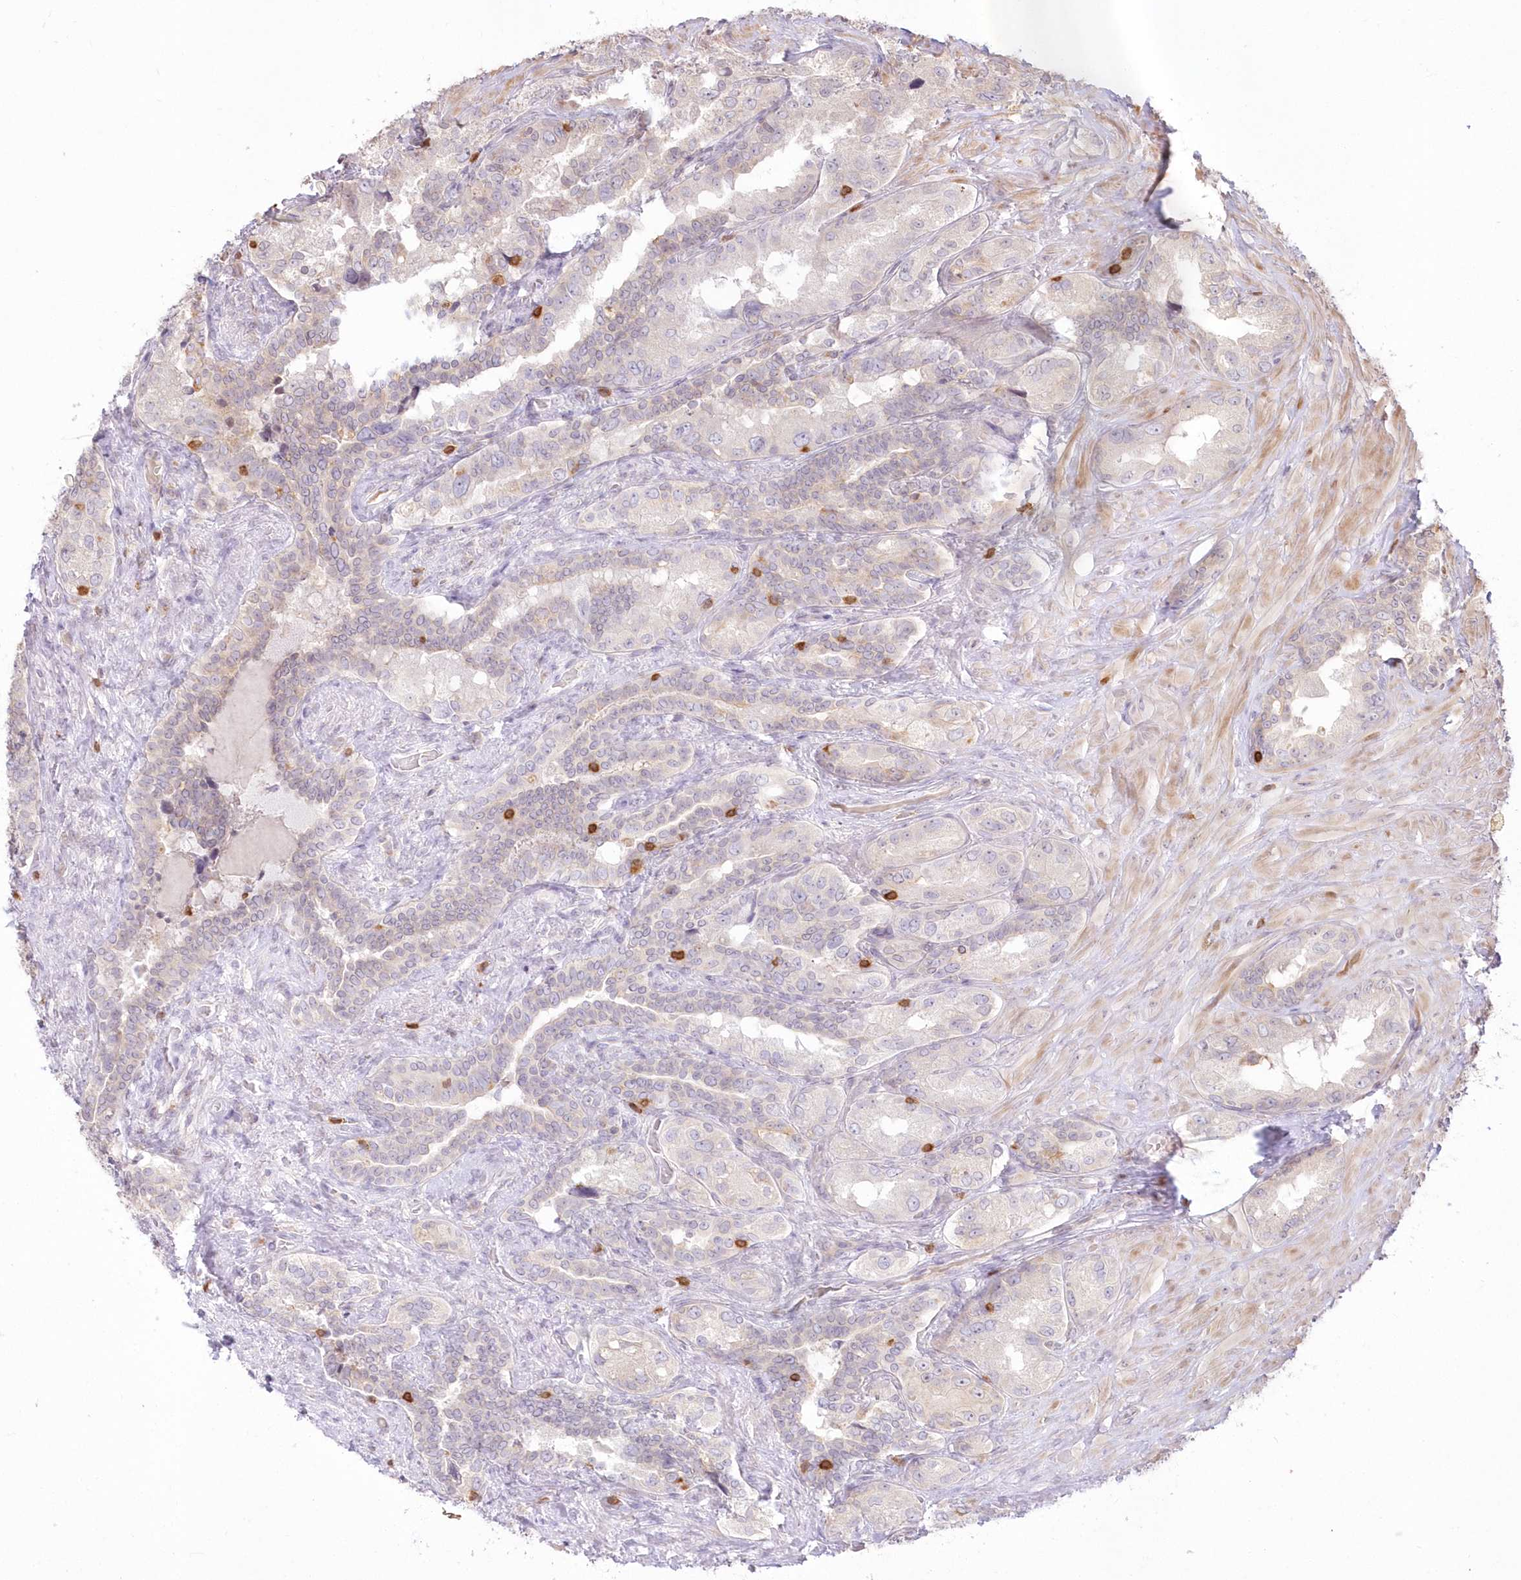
{"staining": {"intensity": "negative", "quantity": "none", "location": "none"}, "tissue": "seminal vesicle", "cell_type": "Glandular cells", "image_type": "normal", "snomed": [{"axis": "morphology", "description": "Normal tissue, NOS"}, {"axis": "topography", "description": "Seminal veicle"}, {"axis": "topography", "description": "Peripheral nerve tissue"}], "caption": "Immunohistochemical staining of normal seminal vesicle shows no significant expression in glandular cells. The staining is performed using DAB (3,3'-diaminobenzidine) brown chromogen with nuclei counter-stained in using hematoxylin.", "gene": "MTMR3", "patient": {"sex": "male", "age": 67}}